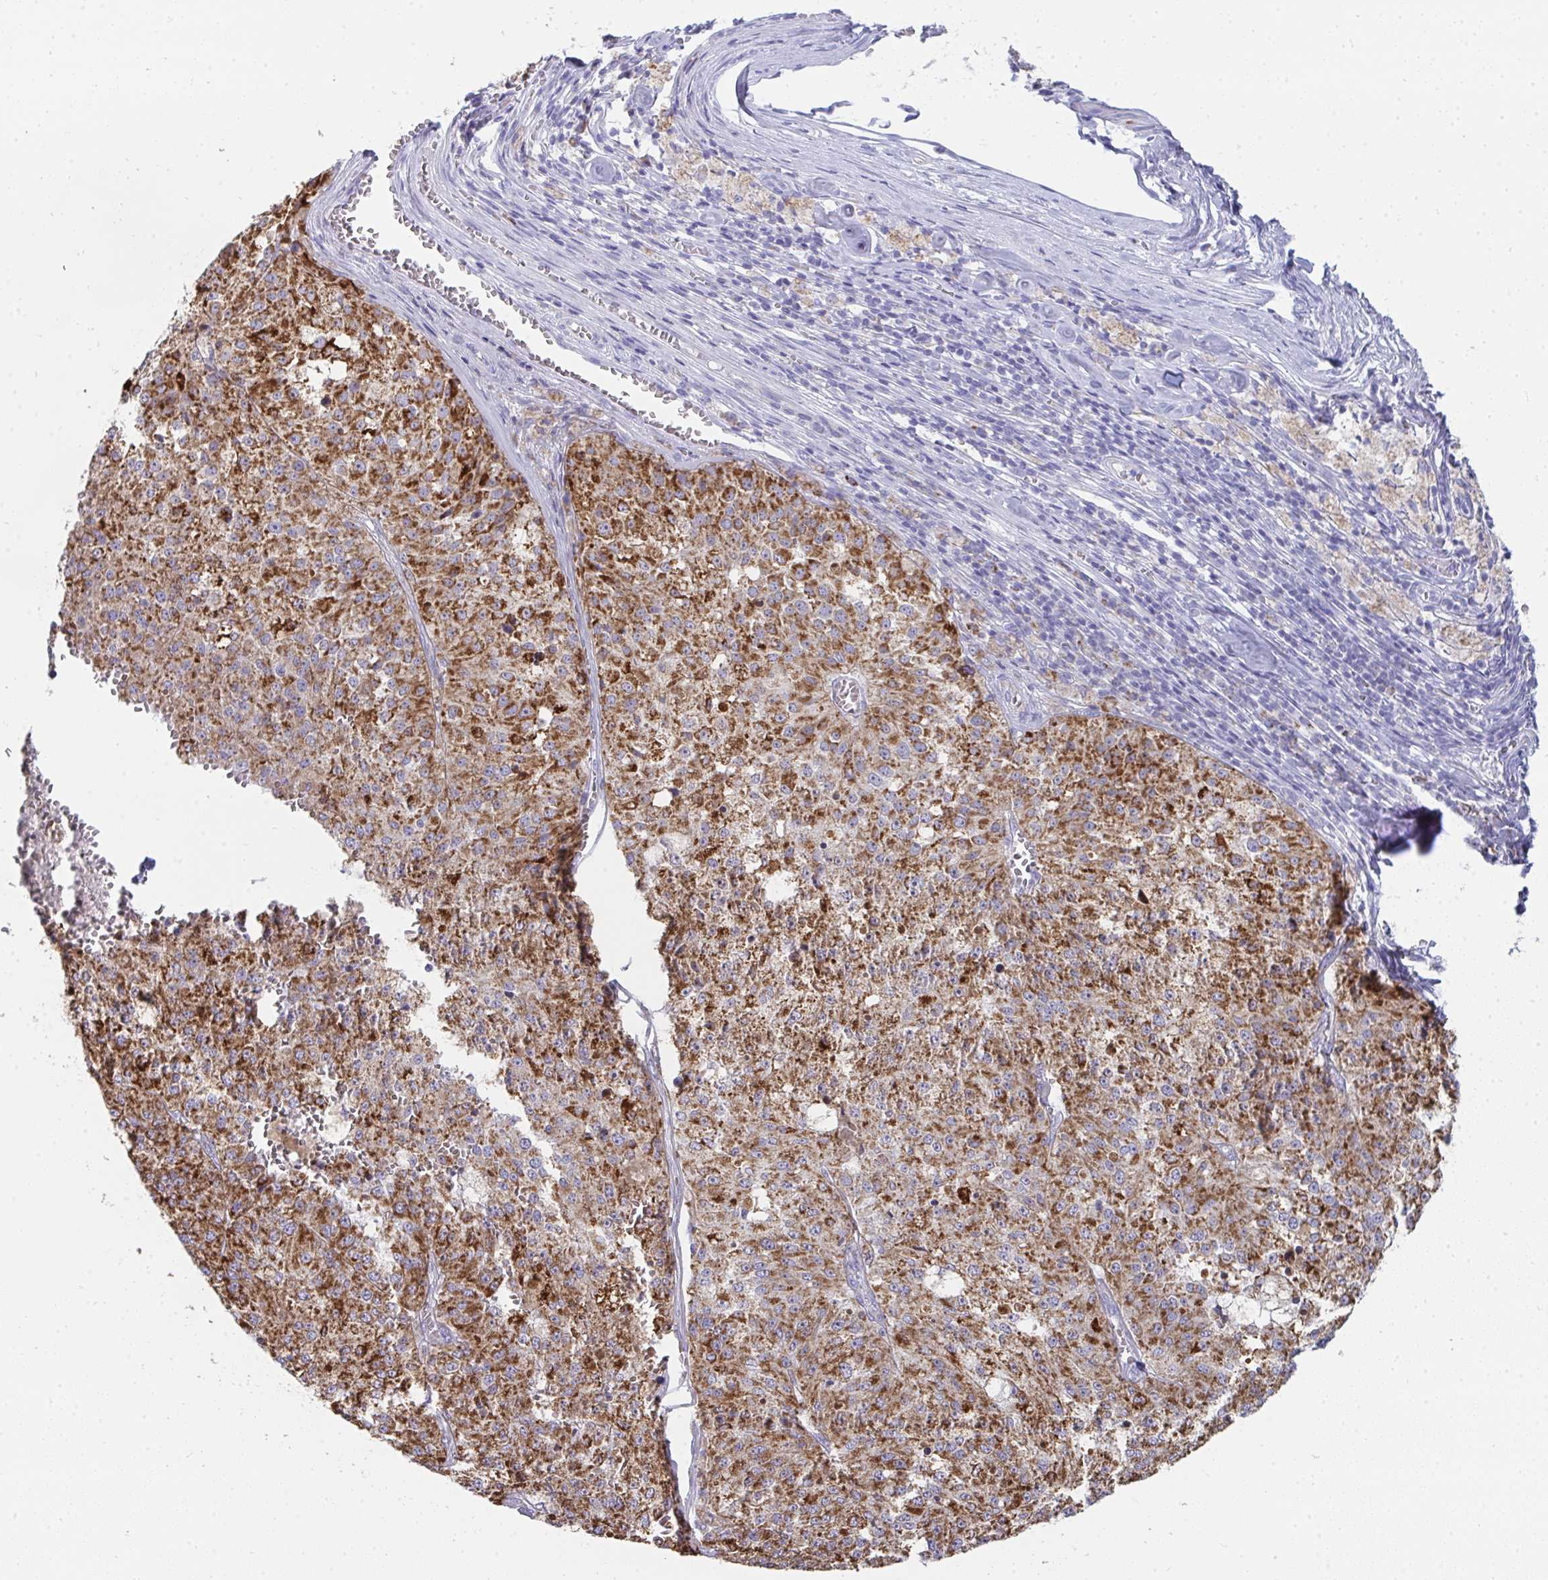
{"staining": {"intensity": "strong", "quantity": ">75%", "location": "cytoplasmic/membranous"}, "tissue": "melanoma", "cell_type": "Tumor cells", "image_type": "cancer", "snomed": [{"axis": "morphology", "description": "Malignant melanoma, Metastatic site"}, {"axis": "topography", "description": "Lymph node"}], "caption": "Immunohistochemical staining of malignant melanoma (metastatic site) demonstrates high levels of strong cytoplasmic/membranous staining in approximately >75% of tumor cells. The protein of interest is stained brown, and the nuclei are stained in blue (DAB (3,3'-diaminobenzidine) IHC with brightfield microscopy, high magnification).", "gene": "AIFM1", "patient": {"sex": "female", "age": 64}}